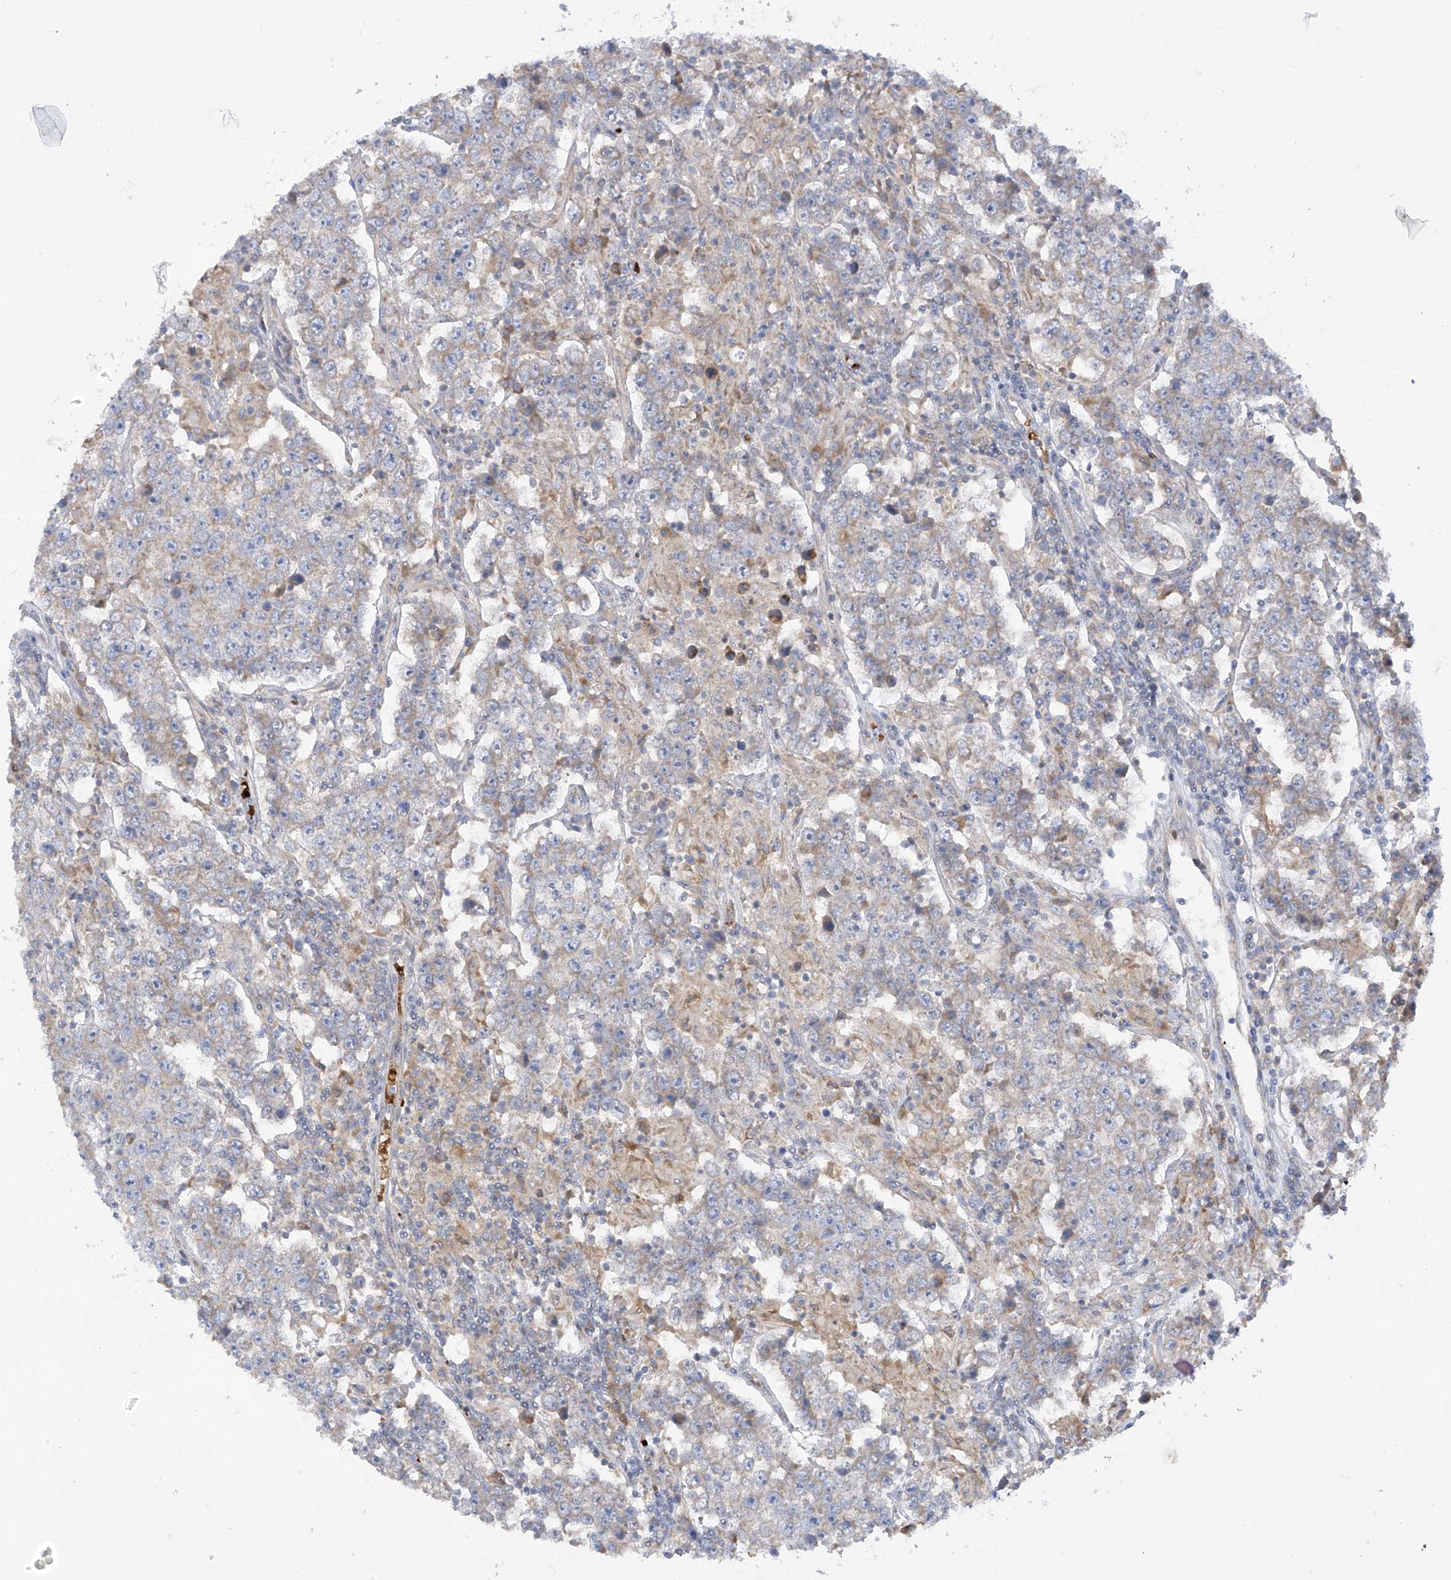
{"staining": {"intensity": "weak", "quantity": "<25%", "location": "cytoplasmic/membranous"}, "tissue": "testis cancer", "cell_type": "Tumor cells", "image_type": "cancer", "snomed": [{"axis": "morphology", "description": "Normal tissue, NOS"}, {"axis": "morphology", "description": "Urothelial carcinoma, High grade"}, {"axis": "morphology", "description": "Seminoma, NOS"}, {"axis": "morphology", "description": "Carcinoma, Embryonal, NOS"}, {"axis": "topography", "description": "Urinary bladder"}, {"axis": "topography", "description": "Testis"}], "caption": "There is no significant staining in tumor cells of testis cancer (seminoma). (Stains: DAB immunohistochemistry with hematoxylin counter stain, Microscopy: brightfield microscopy at high magnification).", "gene": "METTL18", "patient": {"sex": "male", "age": 41}}